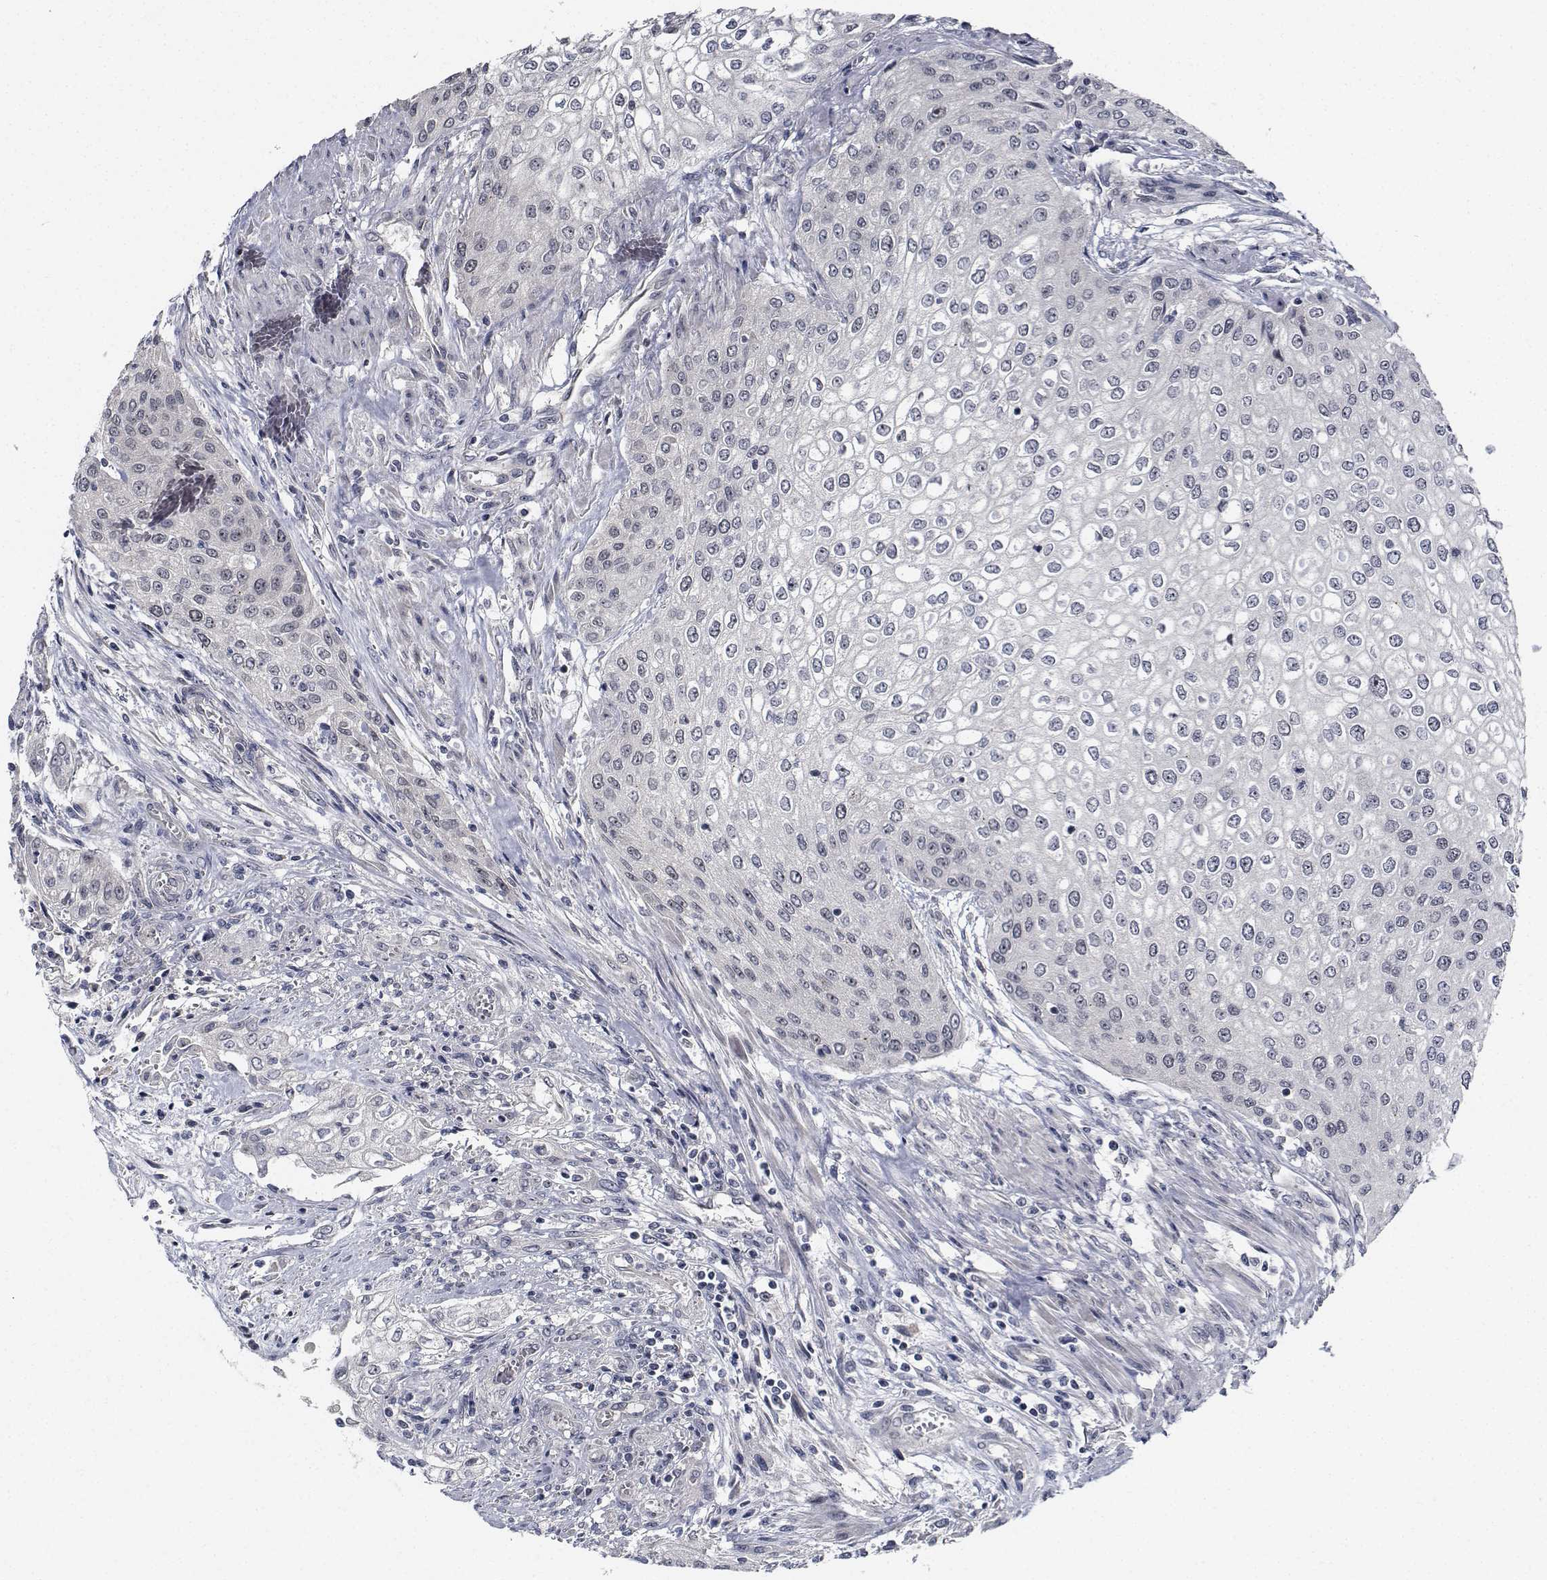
{"staining": {"intensity": "negative", "quantity": "none", "location": "none"}, "tissue": "urothelial cancer", "cell_type": "Tumor cells", "image_type": "cancer", "snomed": [{"axis": "morphology", "description": "Urothelial carcinoma, High grade"}, {"axis": "topography", "description": "Urinary bladder"}], "caption": "Immunohistochemical staining of urothelial cancer displays no significant staining in tumor cells.", "gene": "NVL", "patient": {"sex": "male", "age": 62}}